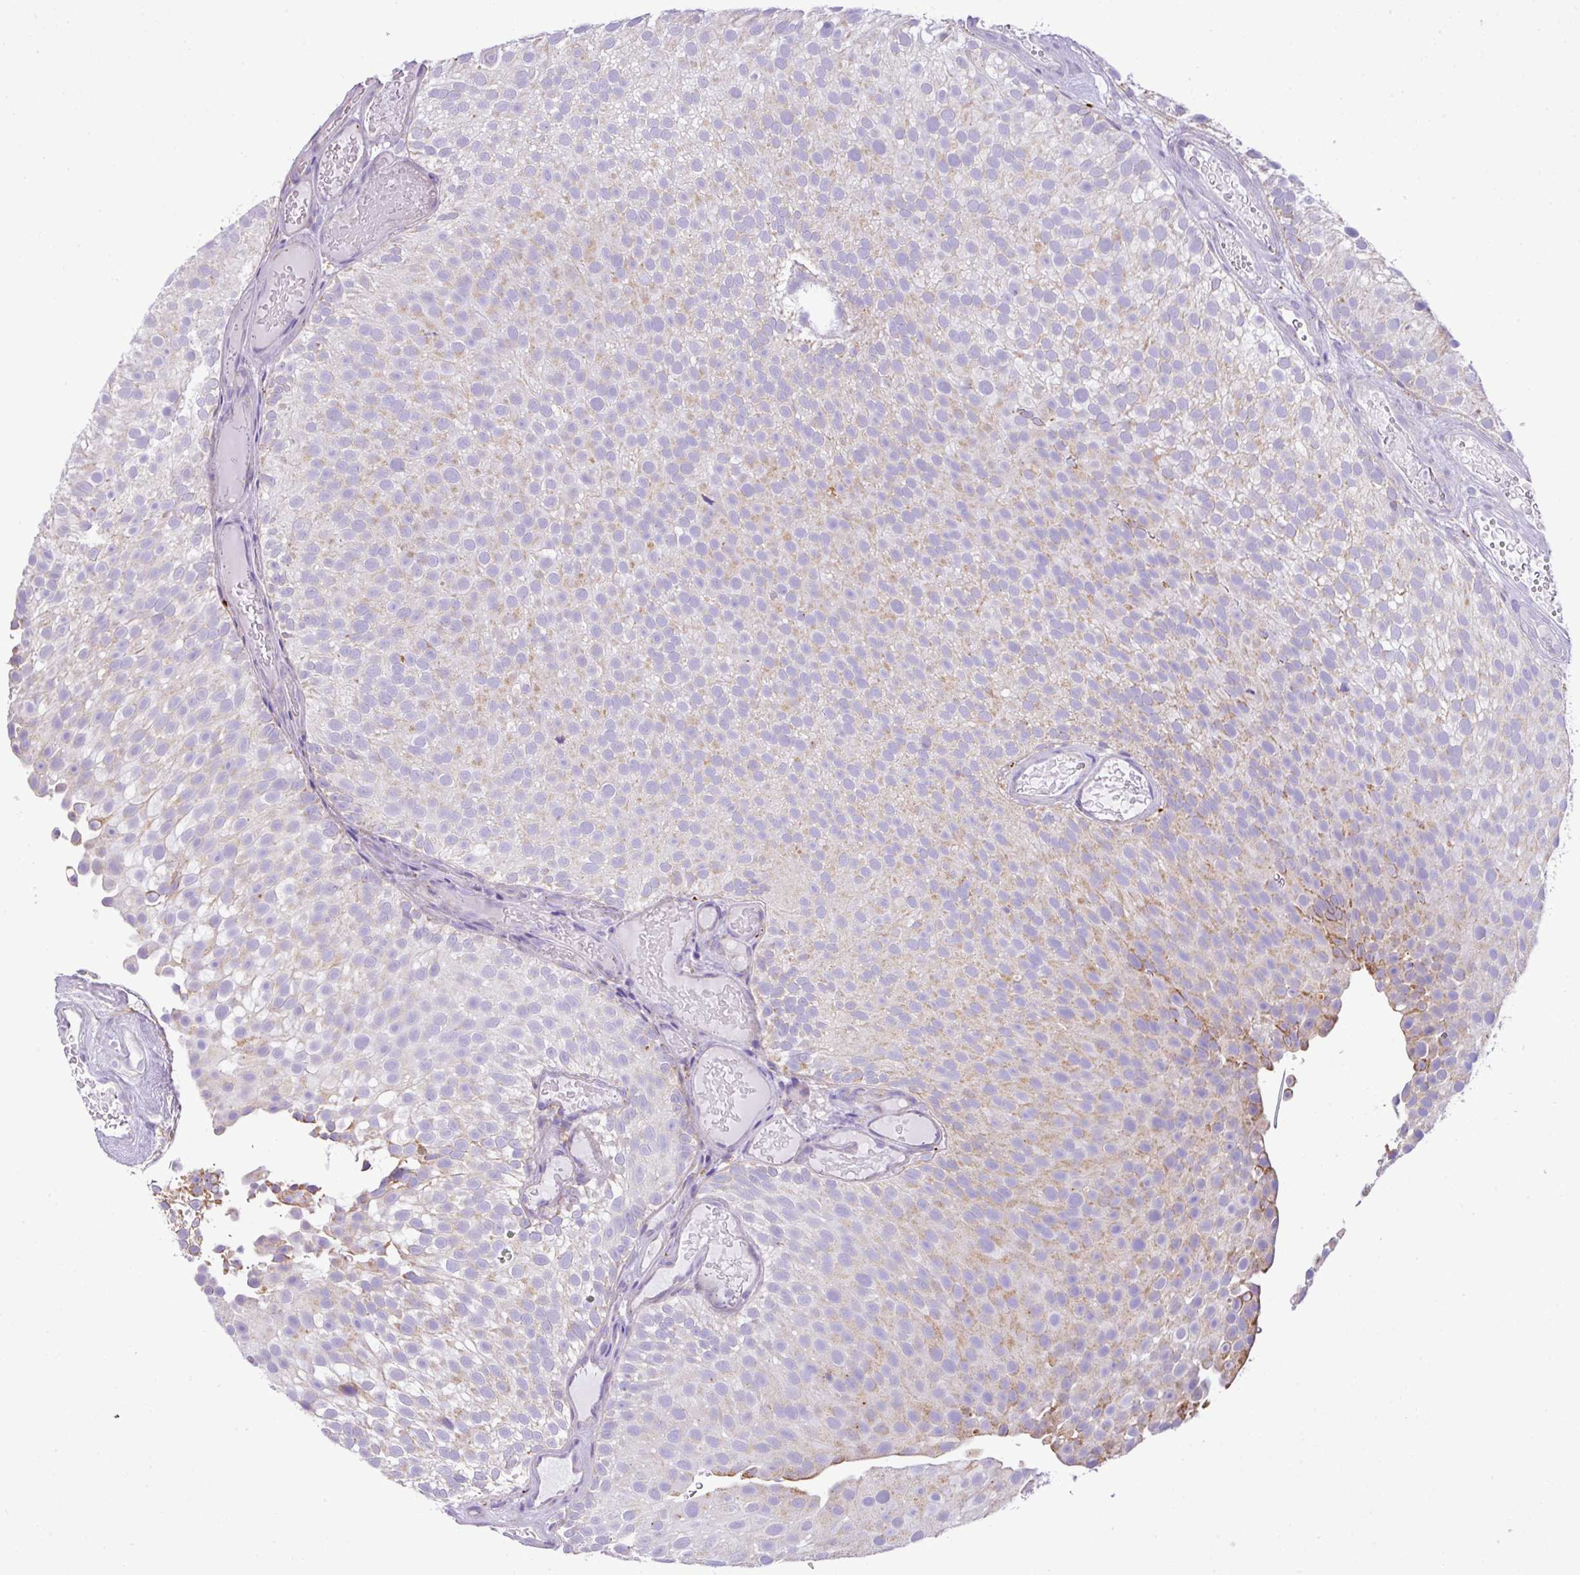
{"staining": {"intensity": "moderate", "quantity": "25%-75%", "location": "cytoplasmic/membranous"}, "tissue": "urothelial cancer", "cell_type": "Tumor cells", "image_type": "cancer", "snomed": [{"axis": "morphology", "description": "Urothelial carcinoma, Low grade"}, {"axis": "topography", "description": "Urinary bladder"}], "caption": "Urothelial cancer was stained to show a protein in brown. There is medium levels of moderate cytoplasmic/membranous staining in approximately 25%-75% of tumor cells.", "gene": "PGAP4", "patient": {"sex": "male", "age": 78}}